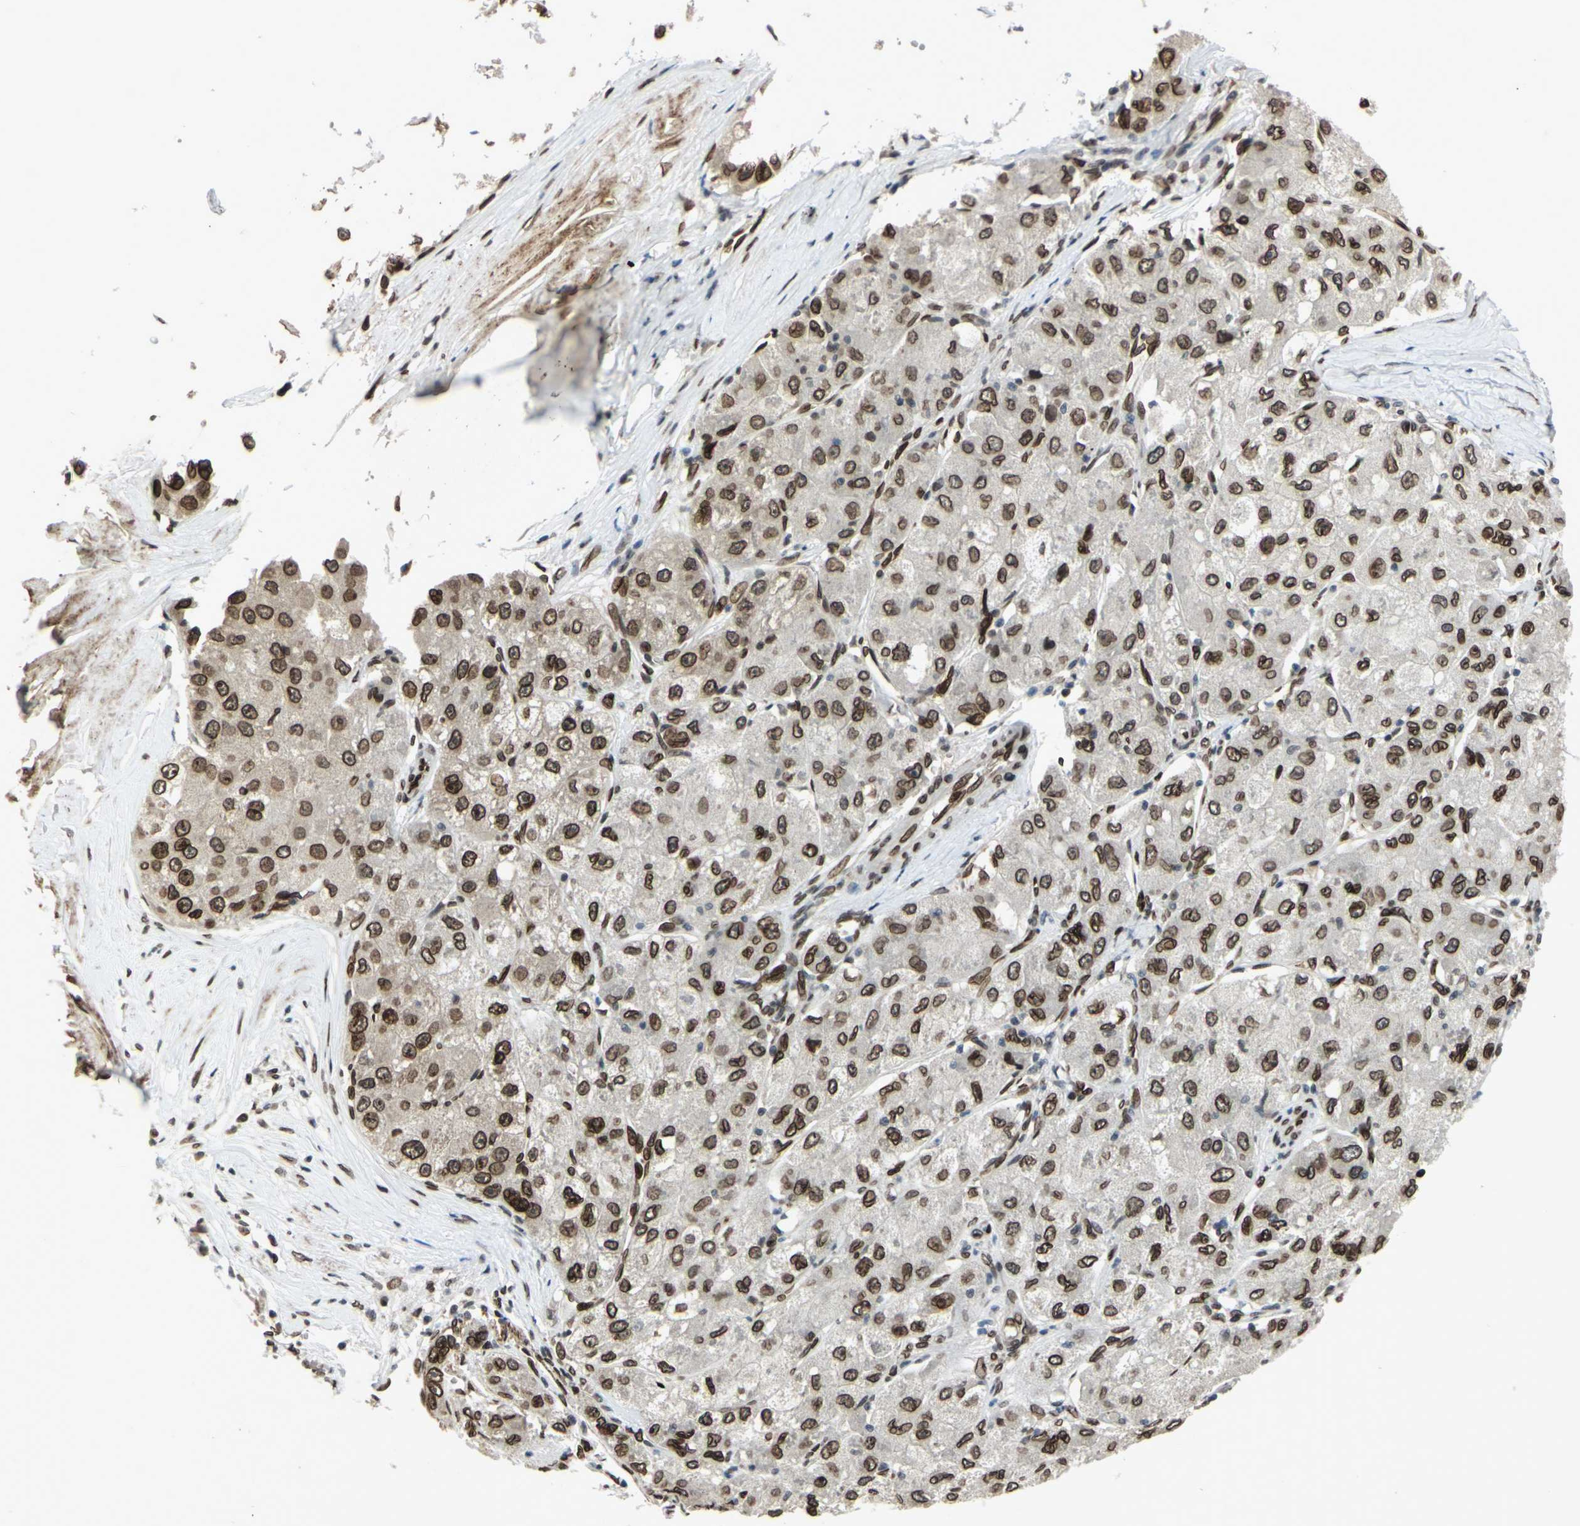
{"staining": {"intensity": "strong", "quantity": ">75%", "location": "cytoplasmic/membranous,nuclear"}, "tissue": "liver cancer", "cell_type": "Tumor cells", "image_type": "cancer", "snomed": [{"axis": "morphology", "description": "Carcinoma, Hepatocellular, NOS"}, {"axis": "topography", "description": "Liver"}], "caption": "DAB immunohistochemical staining of liver cancer (hepatocellular carcinoma) reveals strong cytoplasmic/membranous and nuclear protein expression in about >75% of tumor cells.", "gene": "ISY1", "patient": {"sex": "male", "age": 80}}